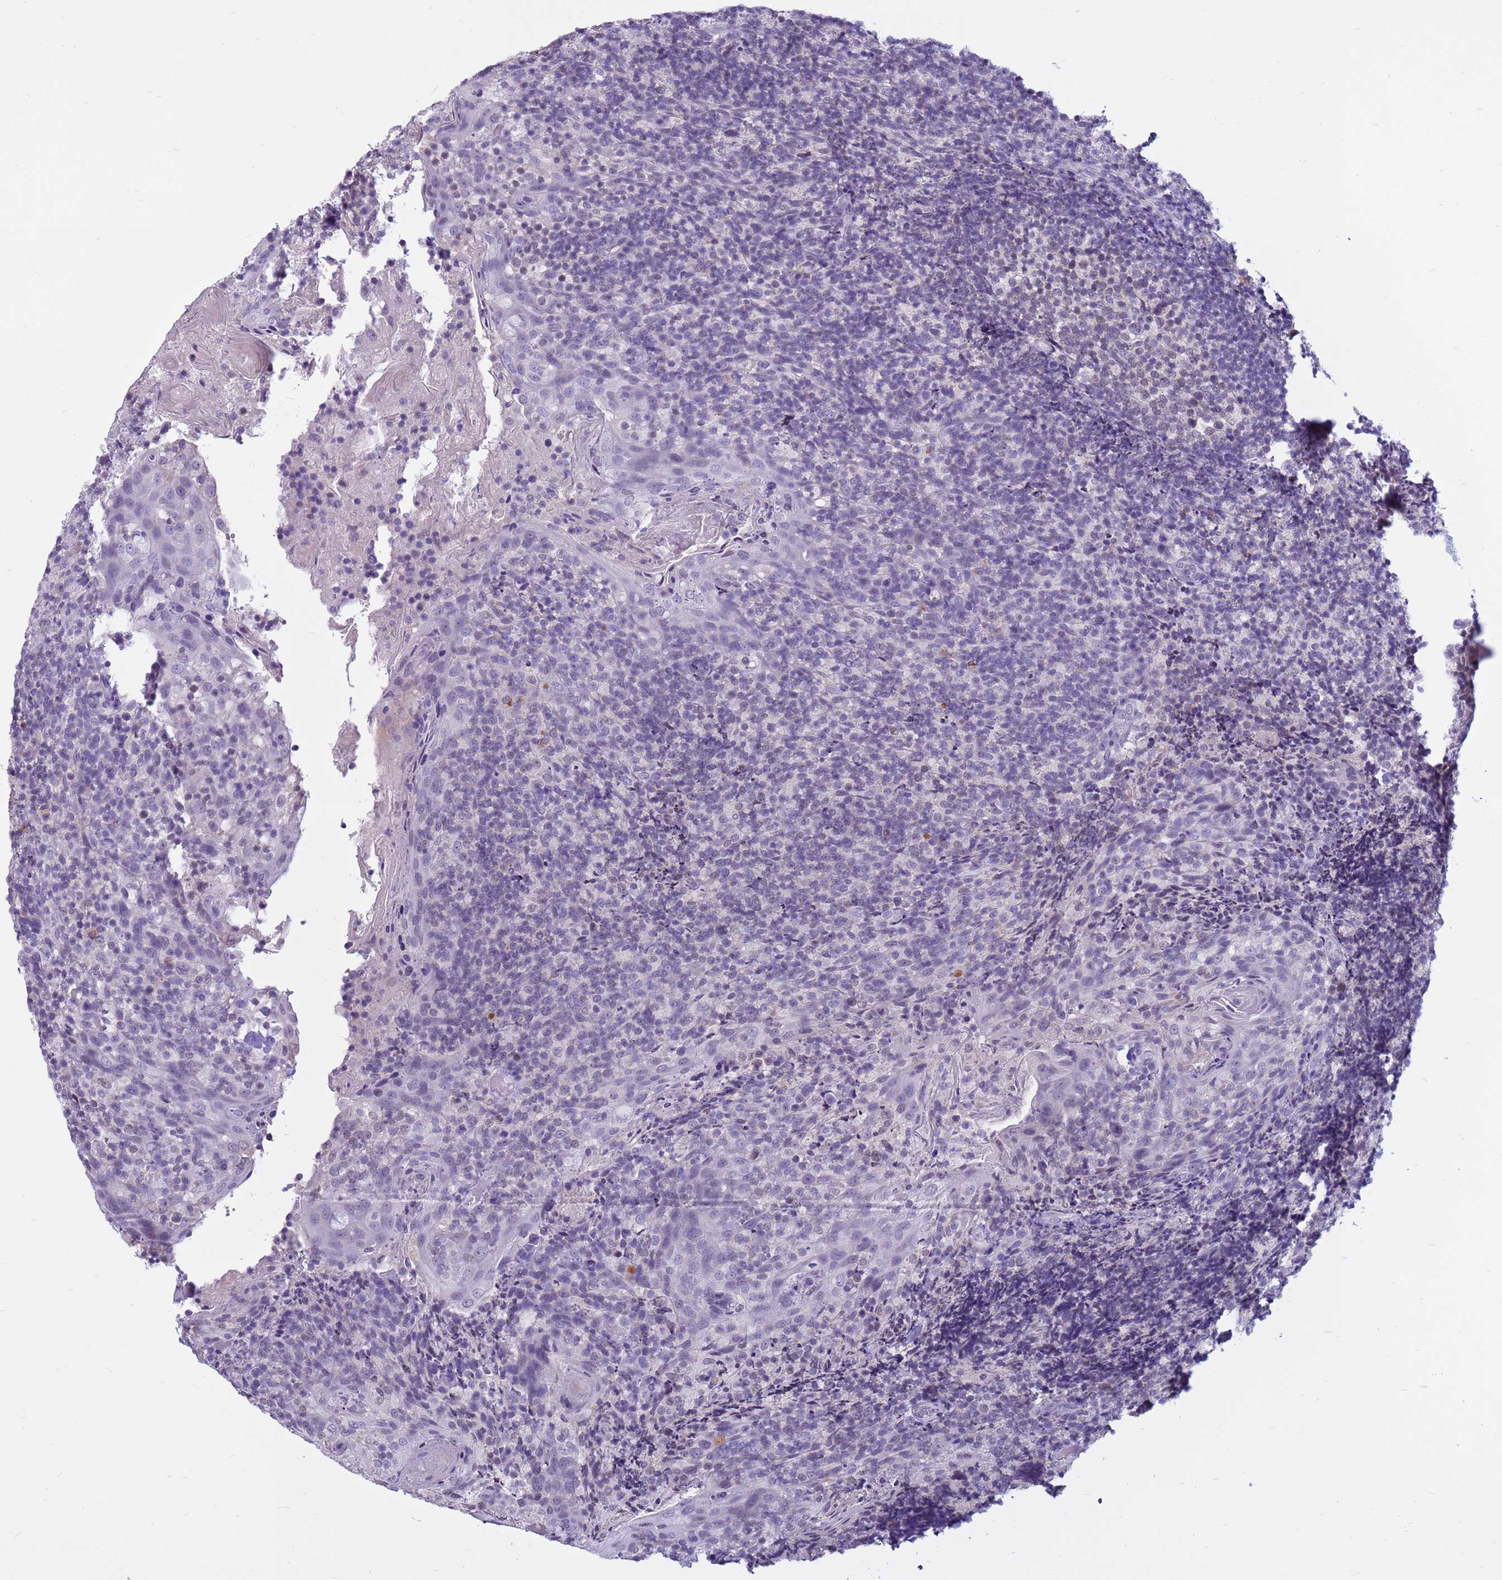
{"staining": {"intensity": "weak", "quantity": "25%-75%", "location": "nuclear"}, "tissue": "tonsil", "cell_type": "Germinal center cells", "image_type": "normal", "snomed": [{"axis": "morphology", "description": "Normal tissue, NOS"}, {"axis": "topography", "description": "Tonsil"}], "caption": "Tonsil stained with a brown dye reveals weak nuclear positive staining in about 25%-75% of germinal center cells.", "gene": "CDK2AP2", "patient": {"sex": "female", "age": 10}}